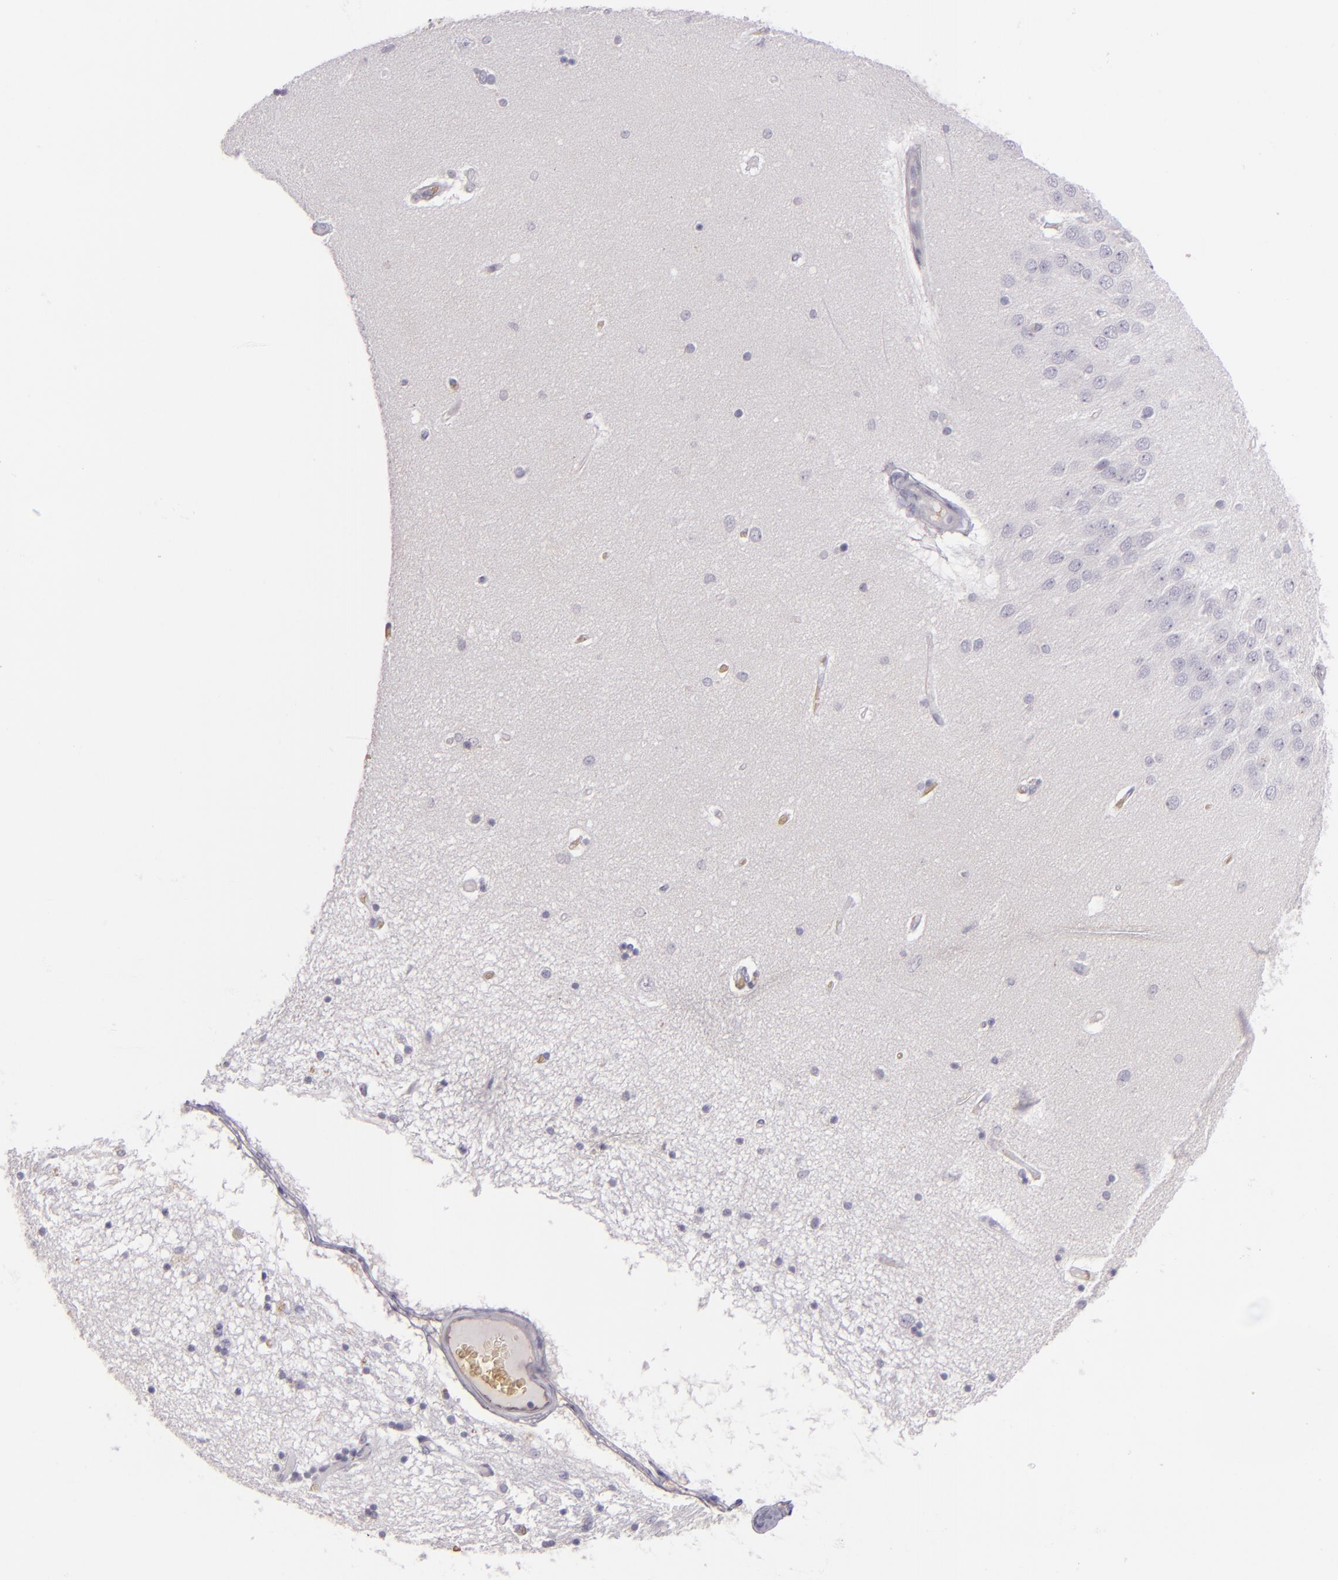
{"staining": {"intensity": "negative", "quantity": "none", "location": "none"}, "tissue": "hippocampus", "cell_type": "Glial cells", "image_type": "normal", "snomed": [{"axis": "morphology", "description": "Normal tissue, NOS"}, {"axis": "topography", "description": "Hippocampus"}], "caption": "A photomicrograph of hippocampus stained for a protein reveals no brown staining in glial cells.", "gene": "ACE", "patient": {"sex": "female", "age": 54}}